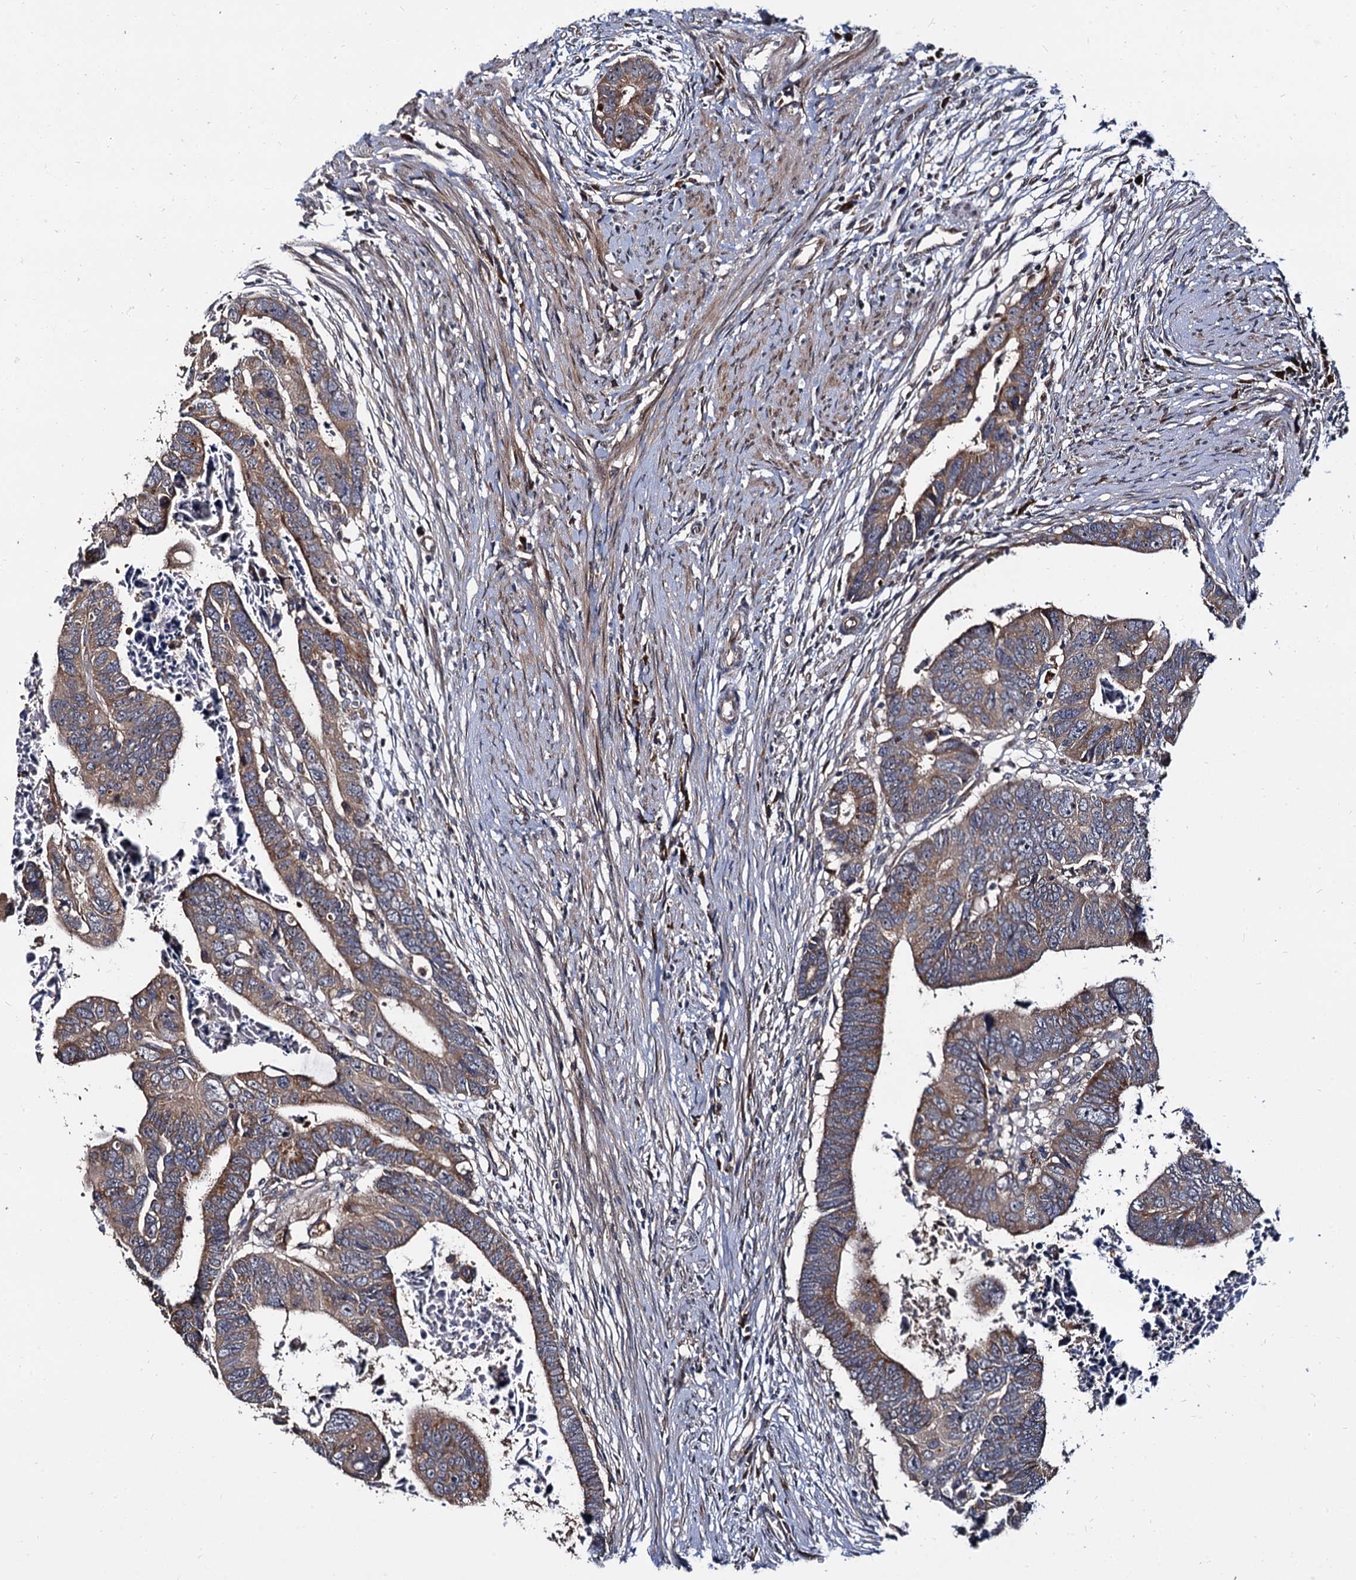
{"staining": {"intensity": "moderate", "quantity": ">75%", "location": "cytoplasmic/membranous"}, "tissue": "colorectal cancer", "cell_type": "Tumor cells", "image_type": "cancer", "snomed": [{"axis": "morphology", "description": "Adenocarcinoma, NOS"}, {"axis": "topography", "description": "Rectum"}], "caption": "A high-resolution photomicrograph shows immunohistochemistry (IHC) staining of colorectal cancer, which exhibits moderate cytoplasmic/membranous expression in approximately >75% of tumor cells. (Brightfield microscopy of DAB IHC at high magnification).", "gene": "WWC3", "patient": {"sex": "female", "age": 65}}